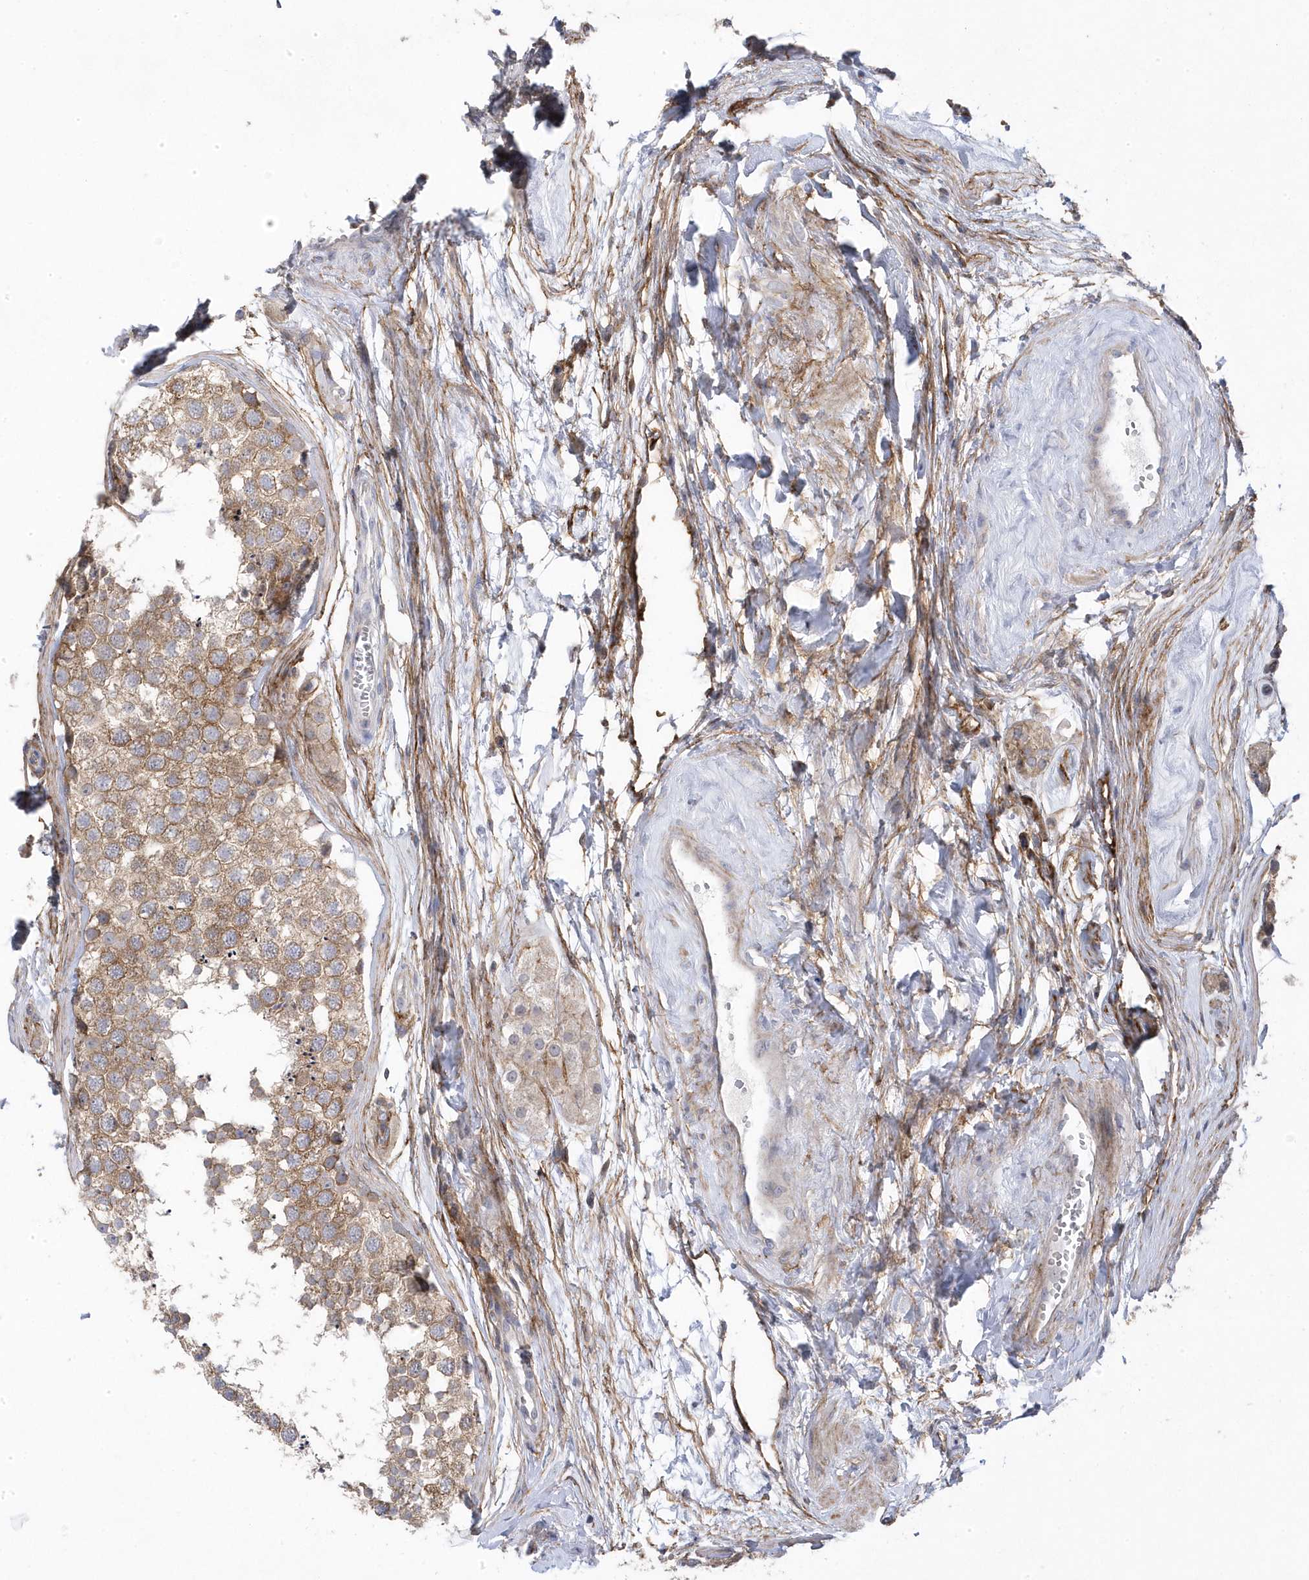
{"staining": {"intensity": "moderate", "quantity": "25%-75%", "location": "cytoplasmic/membranous"}, "tissue": "testis", "cell_type": "Cells in seminiferous ducts", "image_type": "normal", "snomed": [{"axis": "morphology", "description": "Normal tissue, NOS"}, {"axis": "topography", "description": "Testis"}], "caption": "Benign testis displays moderate cytoplasmic/membranous positivity in about 25%-75% of cells in seminiferous ducts, visualized by immunohistochemistry. The staining is performed using DAB (3,3'-diaminobenzidine) brown chromogen to label protein expression. The nuclei are counter-stained blue using hematoxylin.", "gene": "ANAPC1", "patient": {"sex": "male", "age": 56}}